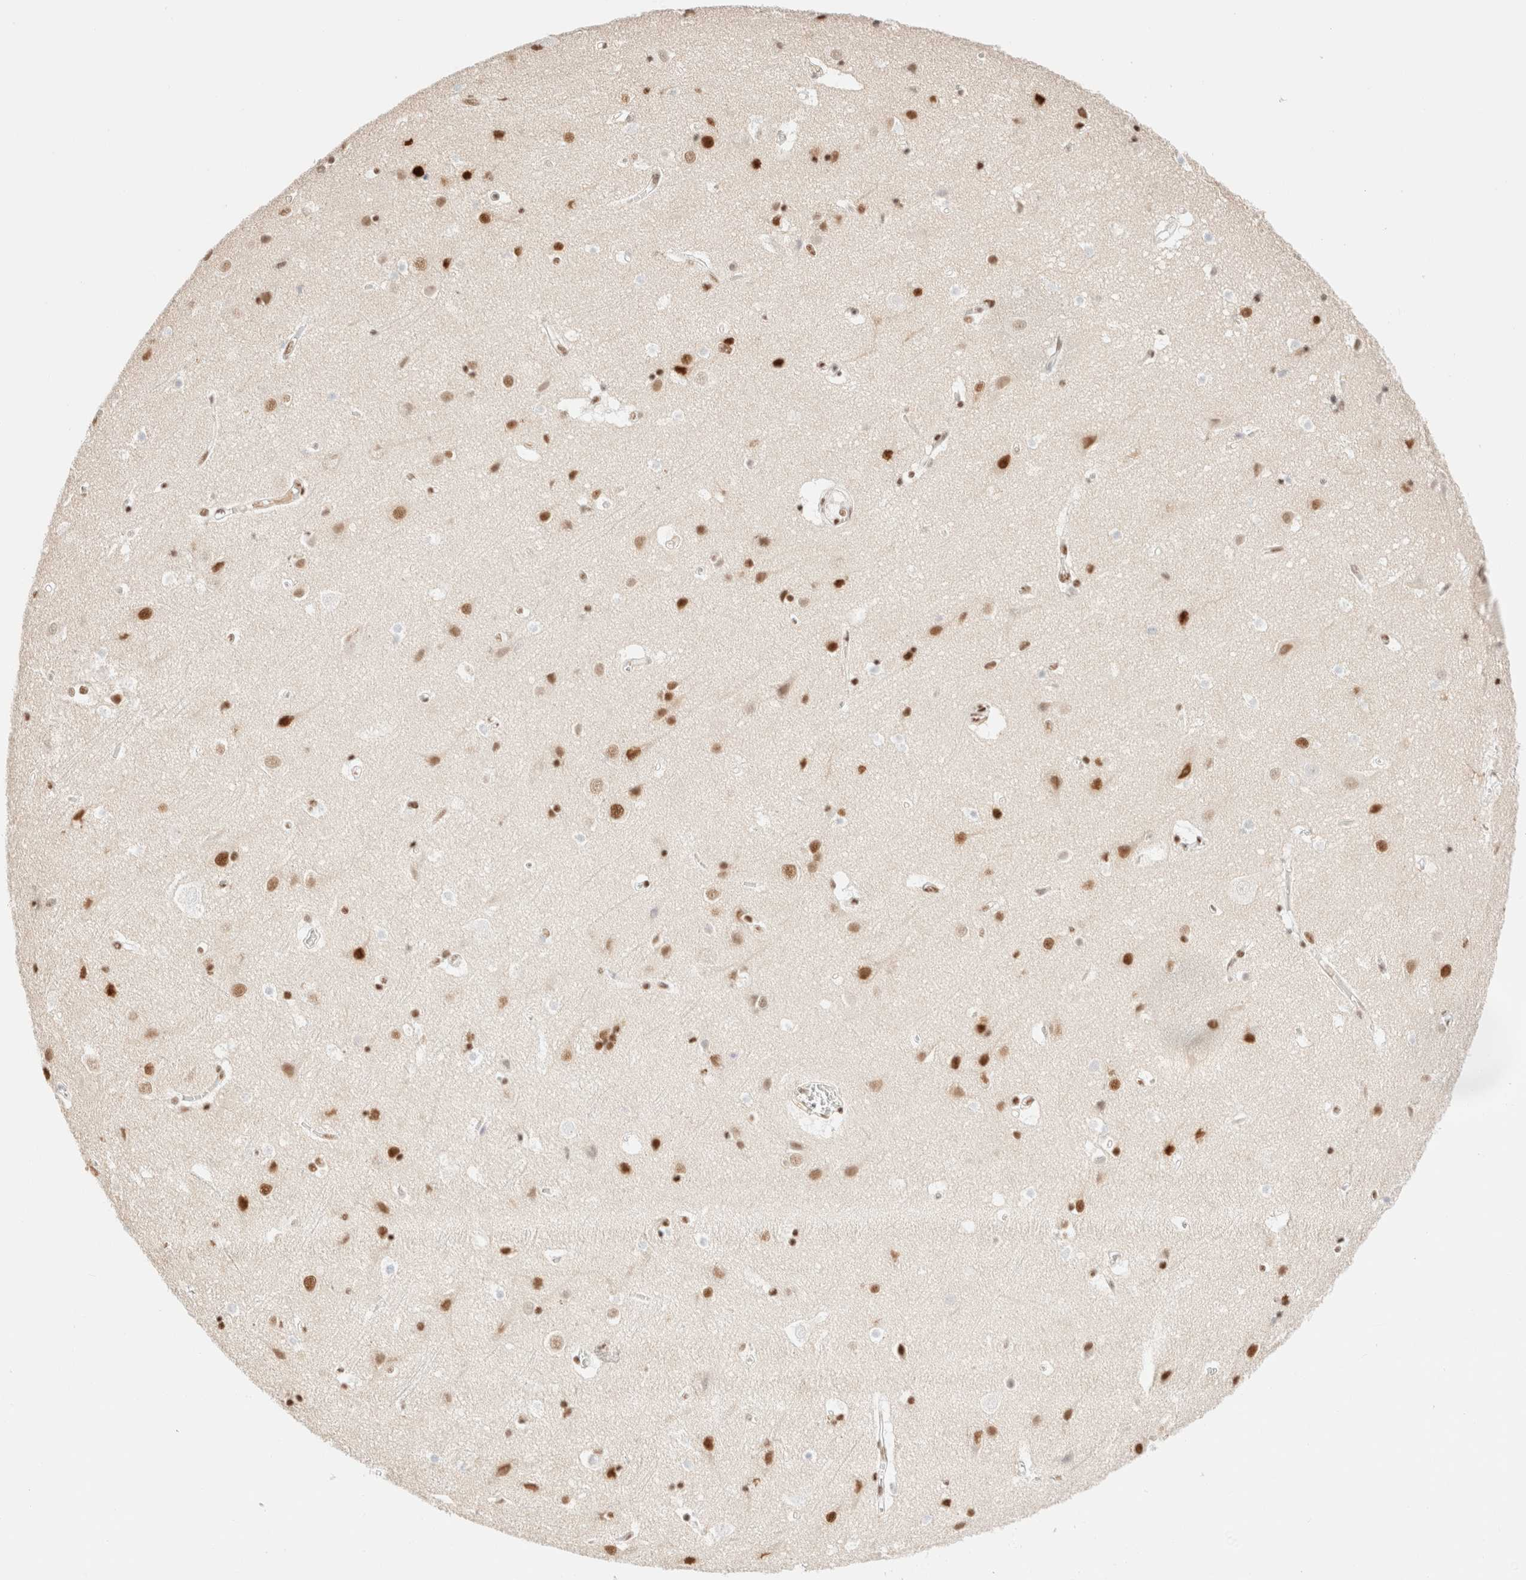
{"staining": {"intensity": "weak", "quantity": ">75%", "location": "nuclear"}, "tissue": "cerebral cortex", "cell_type": "Endothelial cells", "image_type": "normal", "snomed": [{"axis": "morphology", "description": "Normal tissue, NOS"}, {"axis": "topography", "description": "Cerebral cortex"}], "caption": "Human cerebral cortex stained for a protein (brown) displays weak nuclear positive staining in approximately >75% of endothelial cells.", "gene": "CIC", "patient": {"sex": "male", "age": 54}}